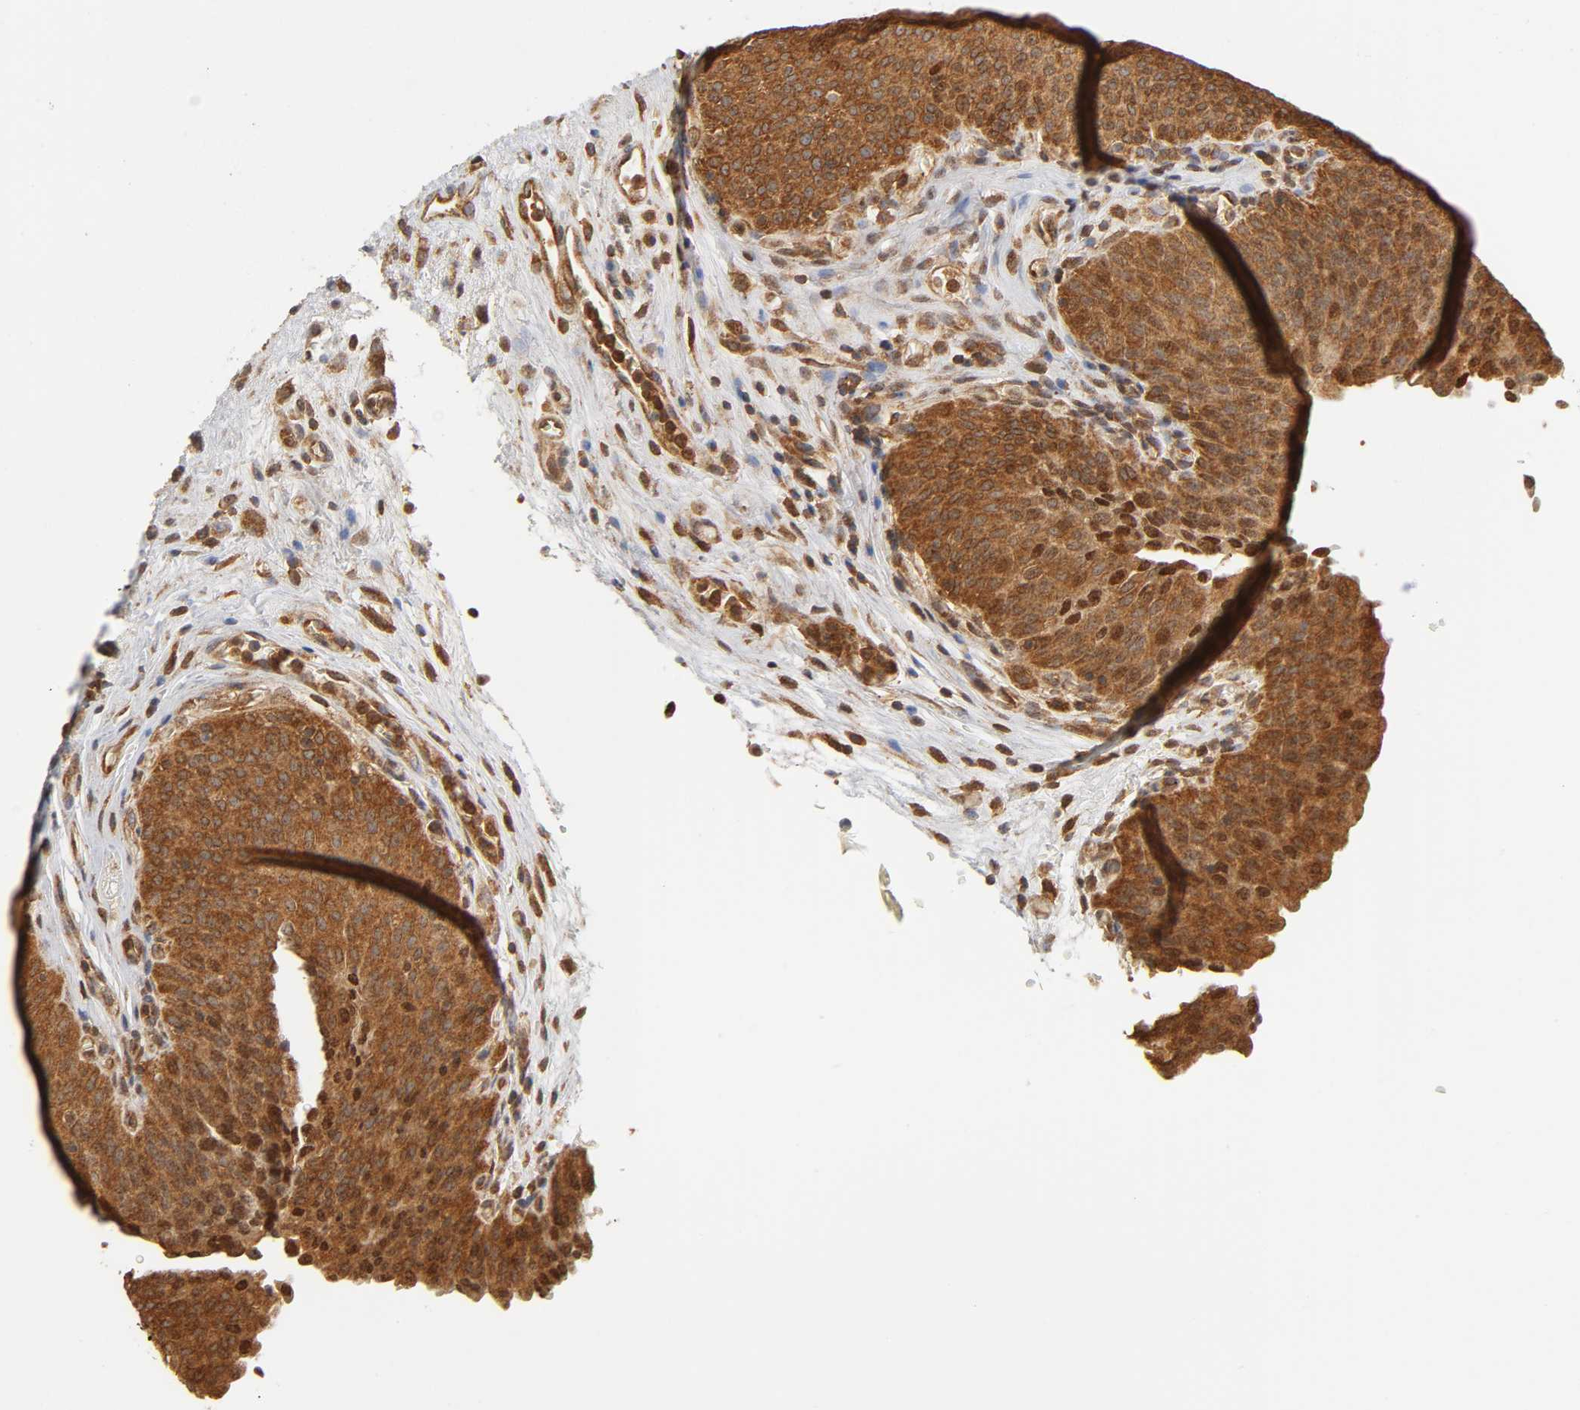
{"staining": {"intensity": "strong", "quantity": ">75%", "location": "cytoplasmic/membranous"}, "tissue": "urinary bladder", "cell_type": "Urothelial cells", "image_type": "normal", "snomed": [{"axis": "morphology", "description": "Normal tissue, NOS"}, {"axis": "morphology", "description": "Dysplasia, NOS"}, {"axis": "topography", "description": "Urinary bladder"}], "caption": "The immunohistochemical stain shows strong cytoplasmic/membranous positivity in urothelial cells of benign urinary bladder. The protein is stained brown, and the nuclei are stained in blue (DAB IHC with brightfield microscopy, high magnification).", "gene": "PAFAH1B1", "patient": {"sex": "male", "age": 35}}